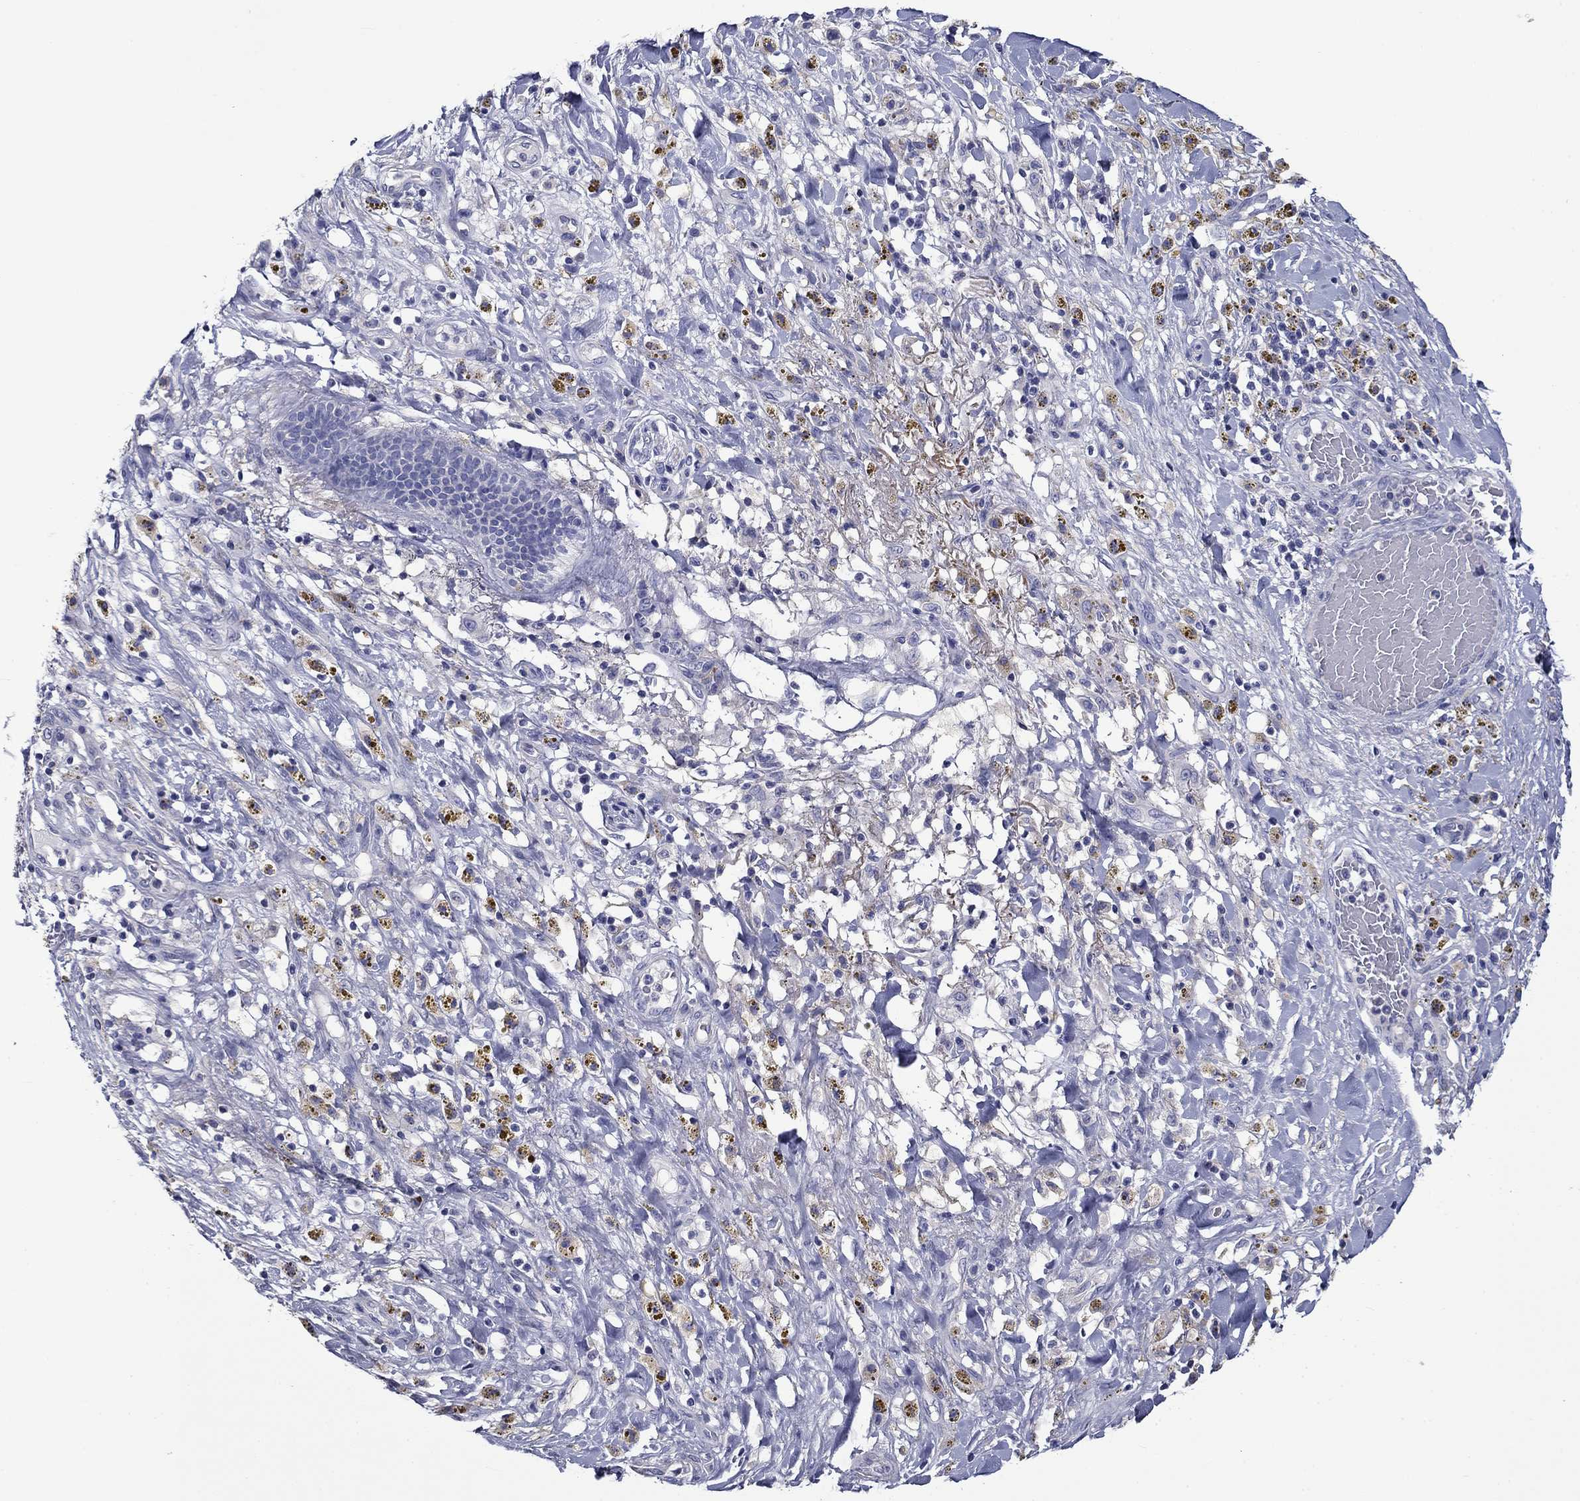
{"staining": {"intensity": "negative", "quantity": "none", "location": "none"}, "tissue": "melanoma", "cell_type": "Tumor cells", "image_type": "cancer", "snomed": [{"axis": "morphology", "description": "Malignant melanoma, NOS"}, {"axis": "topography", "description": "Skin"}], "caption": "A high-resolution photomicrograph shows immunohistochemistry staining of malignant melanoma, which displays no significant expression in tumor cells.", "gene": "CNDP1", "patient": {"sex": "female", "age": 91}}